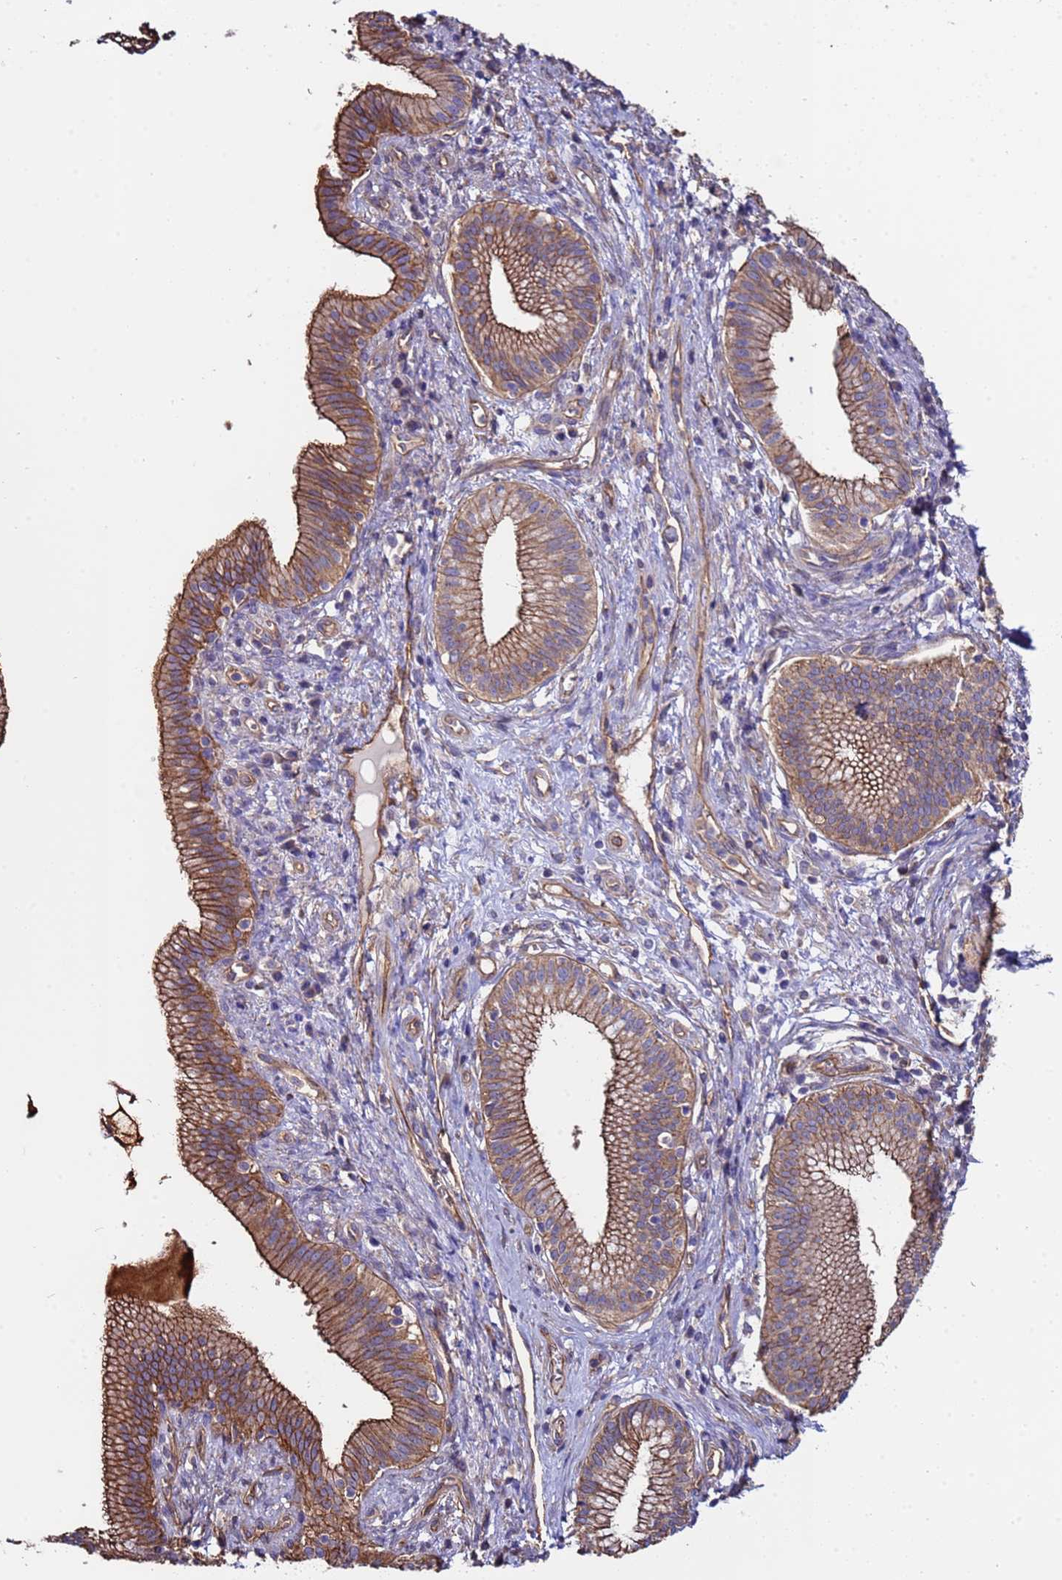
{"staining": {"intensity": "moderate", "quantity": ">75%", "location": "cytoplasmic/membranous"}, "tissue": "pancreatic cancer", "cell_type": "Tumor cells", "image_type": "cancer", "snomed": [{"axis": "morphology", "description": "Adenocarcinoma, NOS"}, {"axis": "topography", "description": "Pancreas"}], "caption": "Pancreatic adenocarcinoma was stained to show a protein in brown. There is medium levels of moderate cytoplasmic/membranous staining in approximately >75% of tumor cells.", "gene": "ZNF248", "patient": {"sex": "male", "age": 72}}